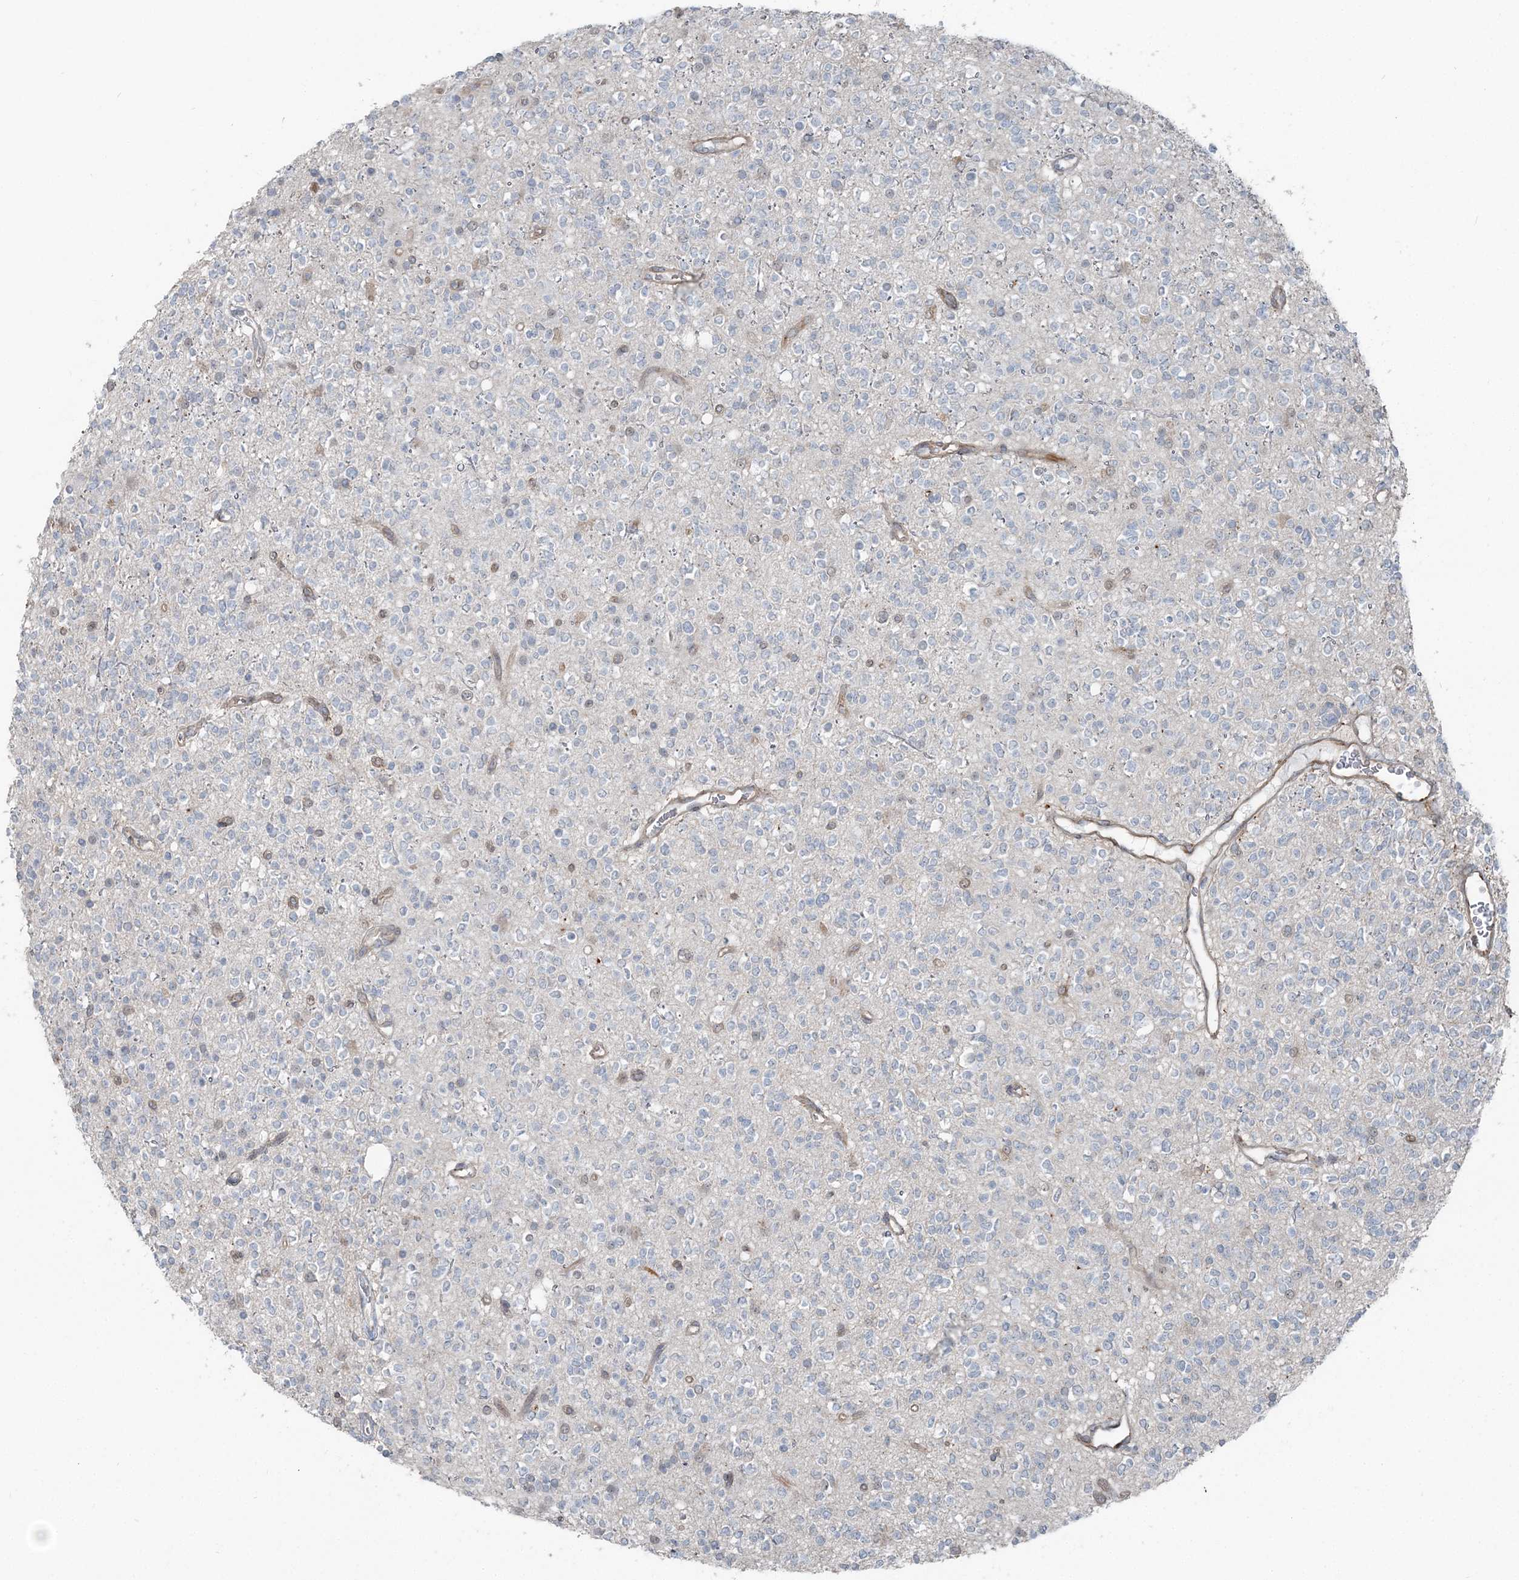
{"staining": {"intensity": "negative", "quantity": "none", "location": "none"}, "tissue": "glioma", "cell_type": "Tumor cells", "image_type": "cancer", "snomed": [{"axis": "morphology", "description": "Glioma, malignant, High grade"}, {"axis": "topography", "description": "Brain"}], "caption": "High magnification brightfield microscopy of malignant glioma (high-grade) stained with DAB (brown) and counterstained with hematoxylin (blue): tumor cells show no significant expression.", "gene": "FBXL17", "patient": {"sex": "male", "age": 34}}